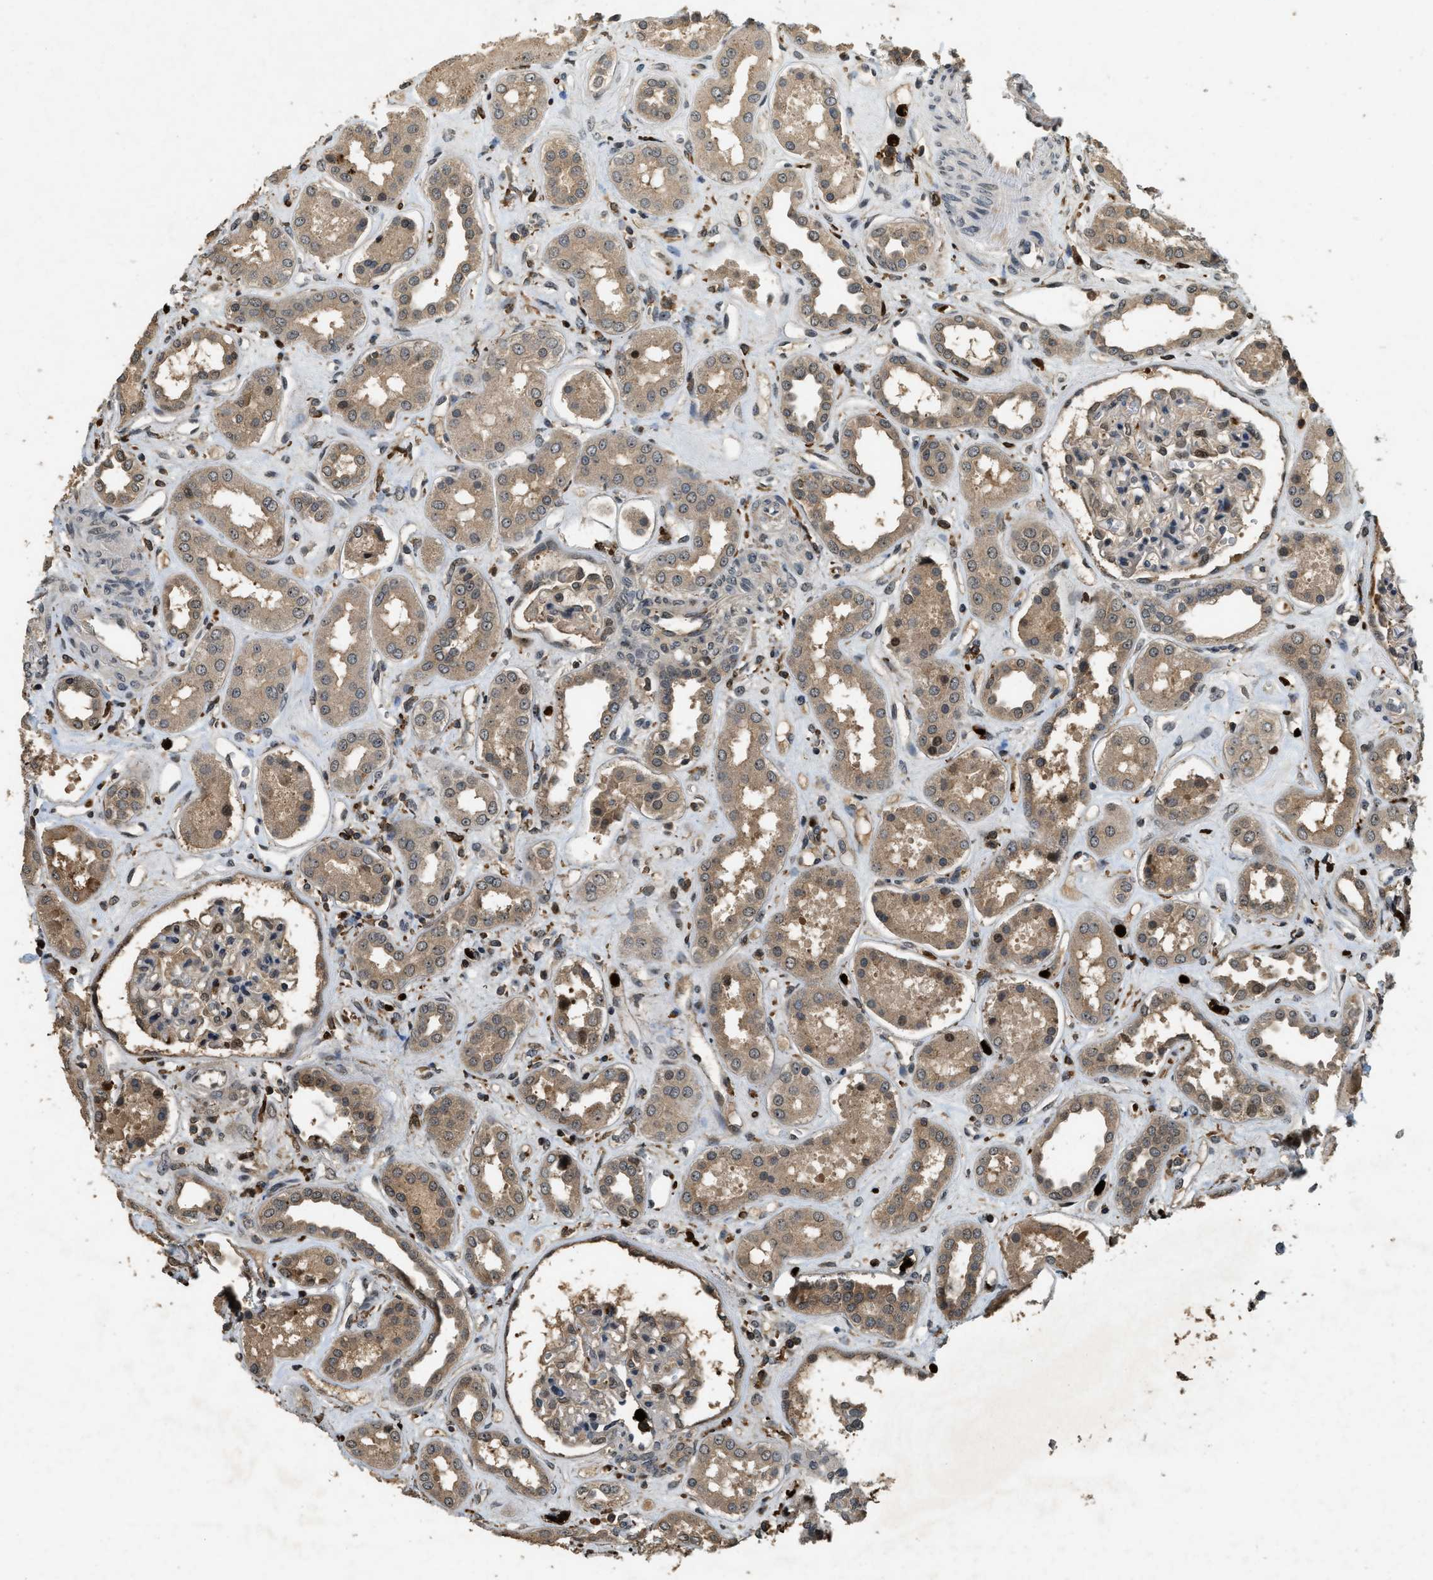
{"staining": {"intensity": "moderate", "quantity": "<25%", "location": "nuclear"}, "tissue": "kidney", "cell_type": "Cells in glomeruli", "image_type": "normal", "snomed": [{"axis": "morphology", "description": "Normal tissue, NOS"}, {"axis": "topography", "description": "Kidney"}], "caption": "This is an image of IHC staining of normal kidney, which shows moderate positivity in the nuclear of cells in glomeruli.", "gene": "RNF141", "patient": {"sex": "male", "age": 59}}